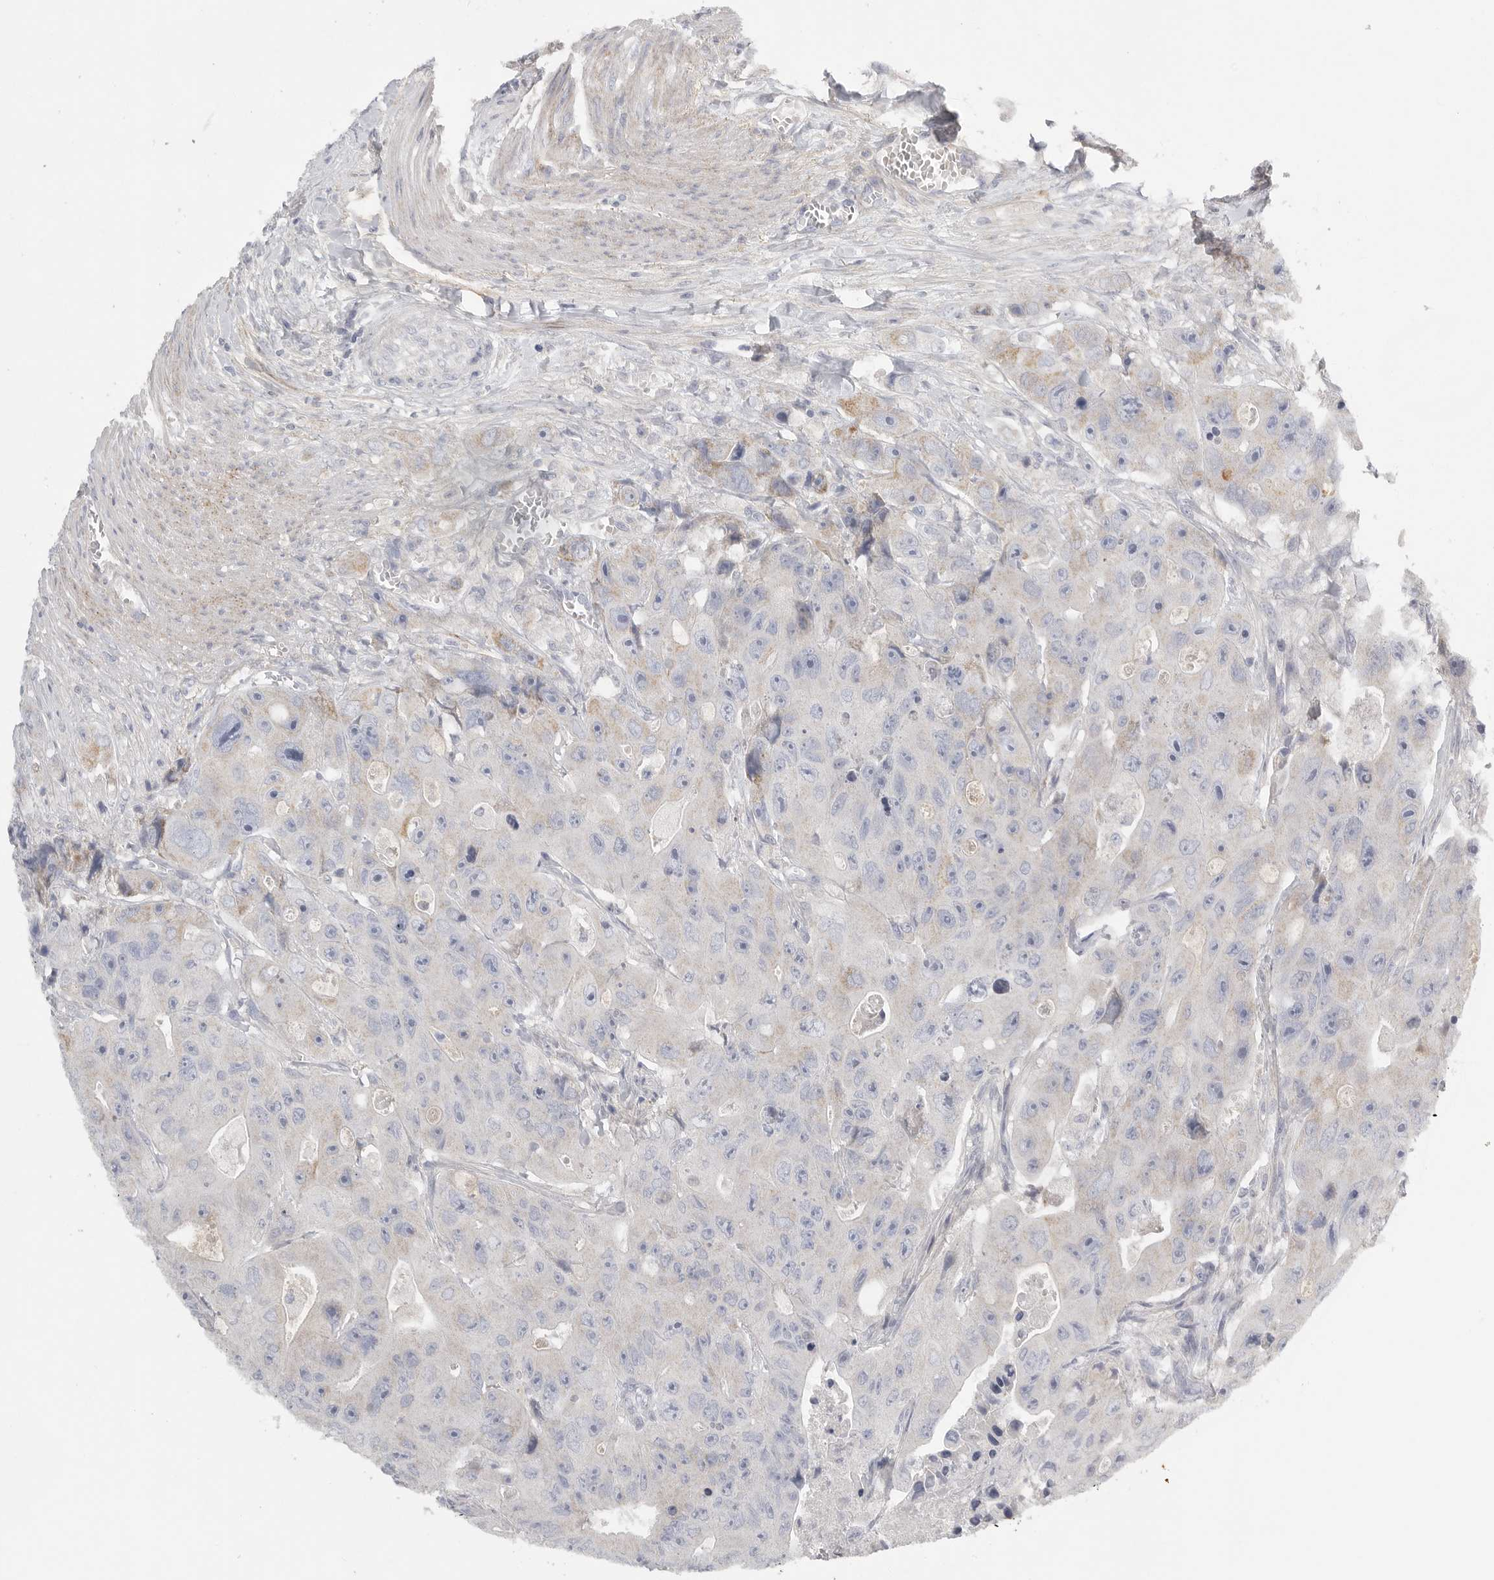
{"staining": {"intensity": "weak", "quantity": "<25%", "location": "cytoplasmic/membranous"}, "tissue": "colorectal cancer", "cell_type": "Tumor cells", "image_type": "cancer", "snomed": [{"axis": "morphology", "description": "Adenocarcinoma, NOS"}, {"axis": "topography", "description": "Colon"}], "caption": "The immunohistochemistry (IHC) image has no significant positivity in tumor cells of colorectal cancer (adenocarcinoma) tissue.", "gene": "SDC3", "patient": {"sex": "female", "age": 46}}